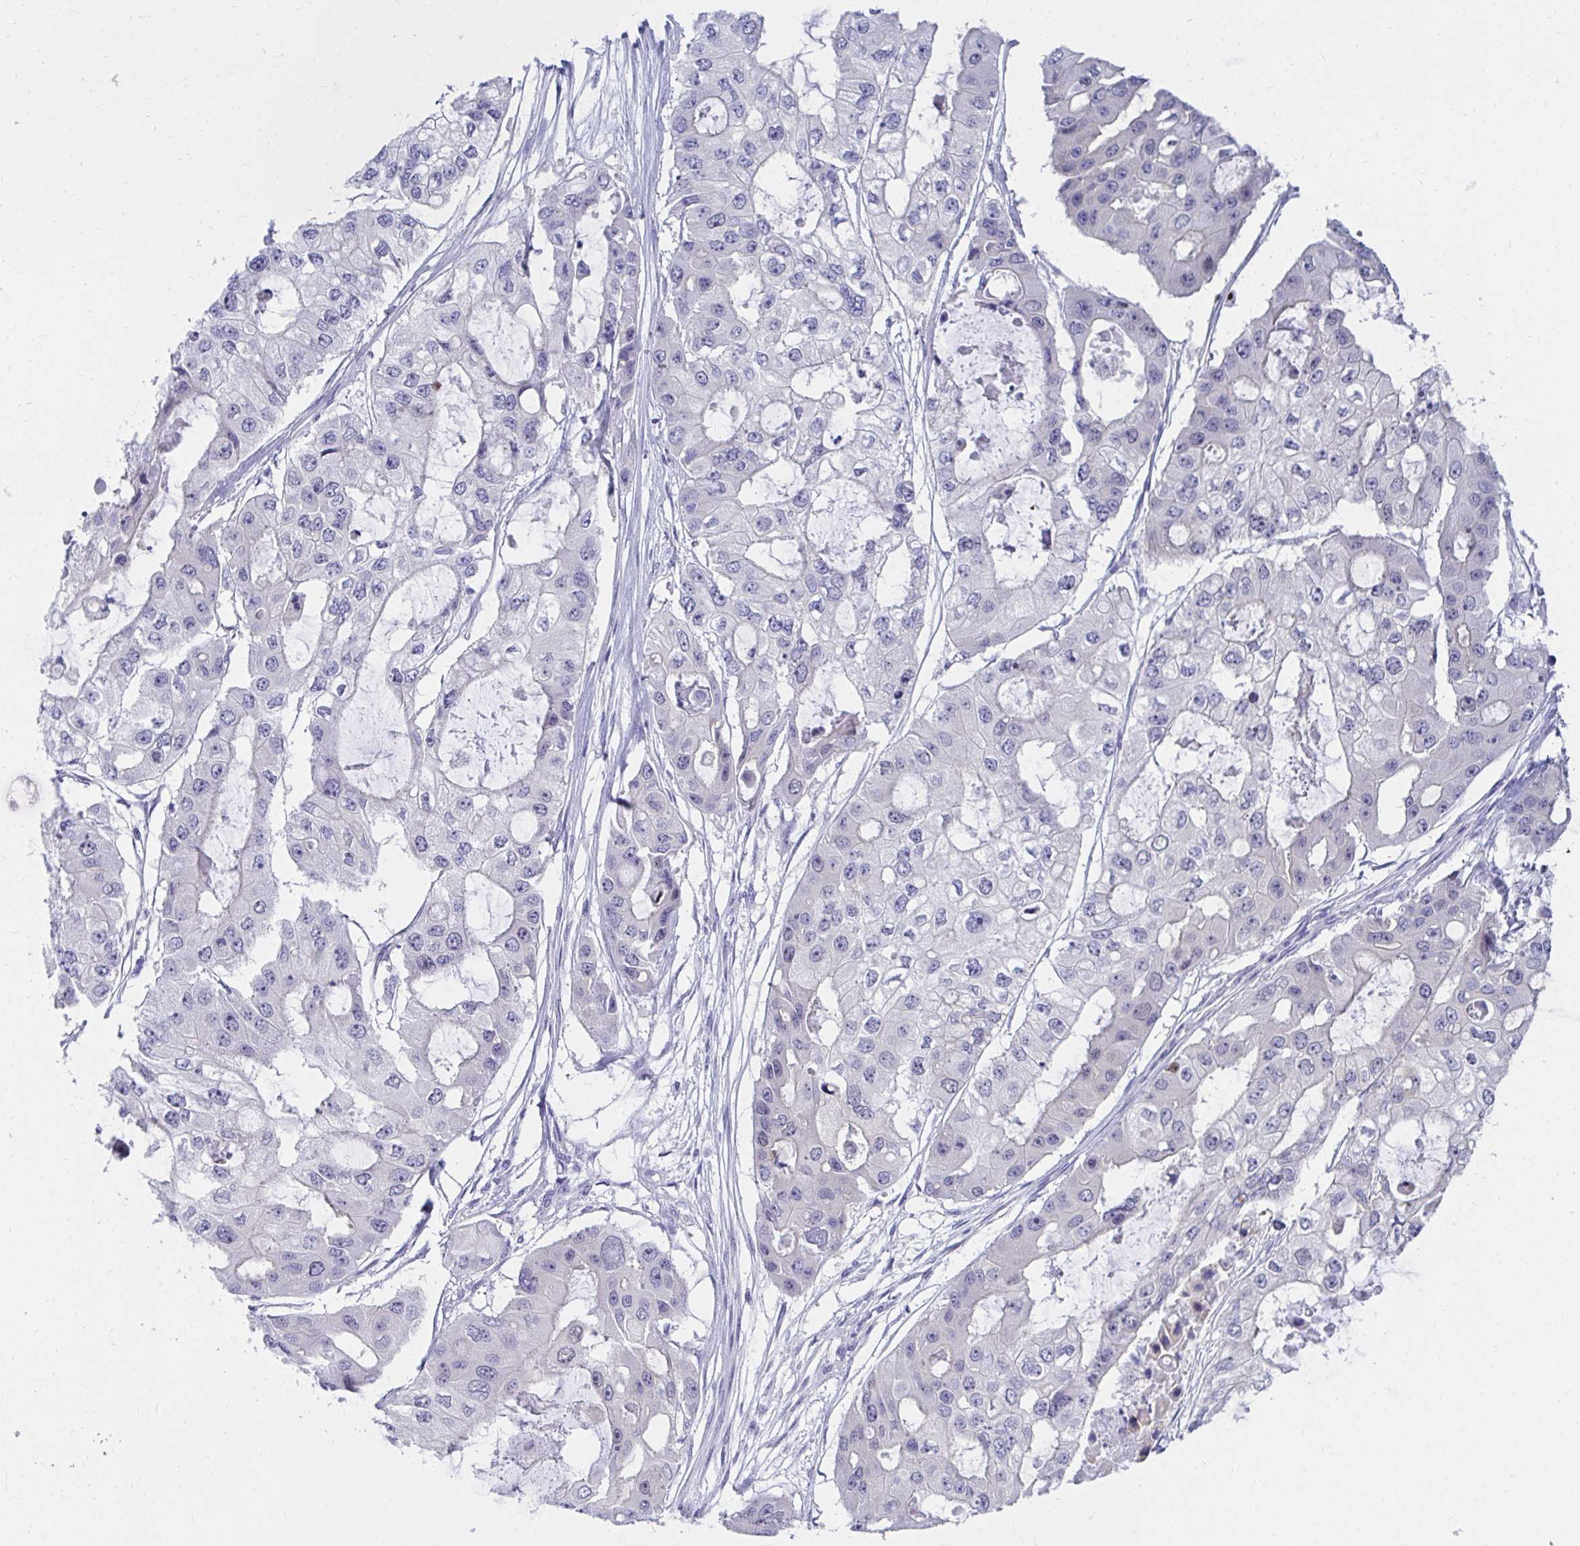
{"staining": {"intensity": "negative", "quantity": "none", "location": "none"}, "tissue": "ovarian cancer", "cell_type": "Tumor cells", "image_type": "cancer", "snomed": [{"axis": "morphology", "description": "Cystadenocarcinoma, serous, NOS"}, {"axis": "topography", "description": "Ovary"}], "caption": "This is an immunohistochemistry (IHC) photomicrograph of ovarian cancer. There is no positivity in tumor cells.", "gene": "C19orf81", "patient": {"sex": "female", "age": 56}}